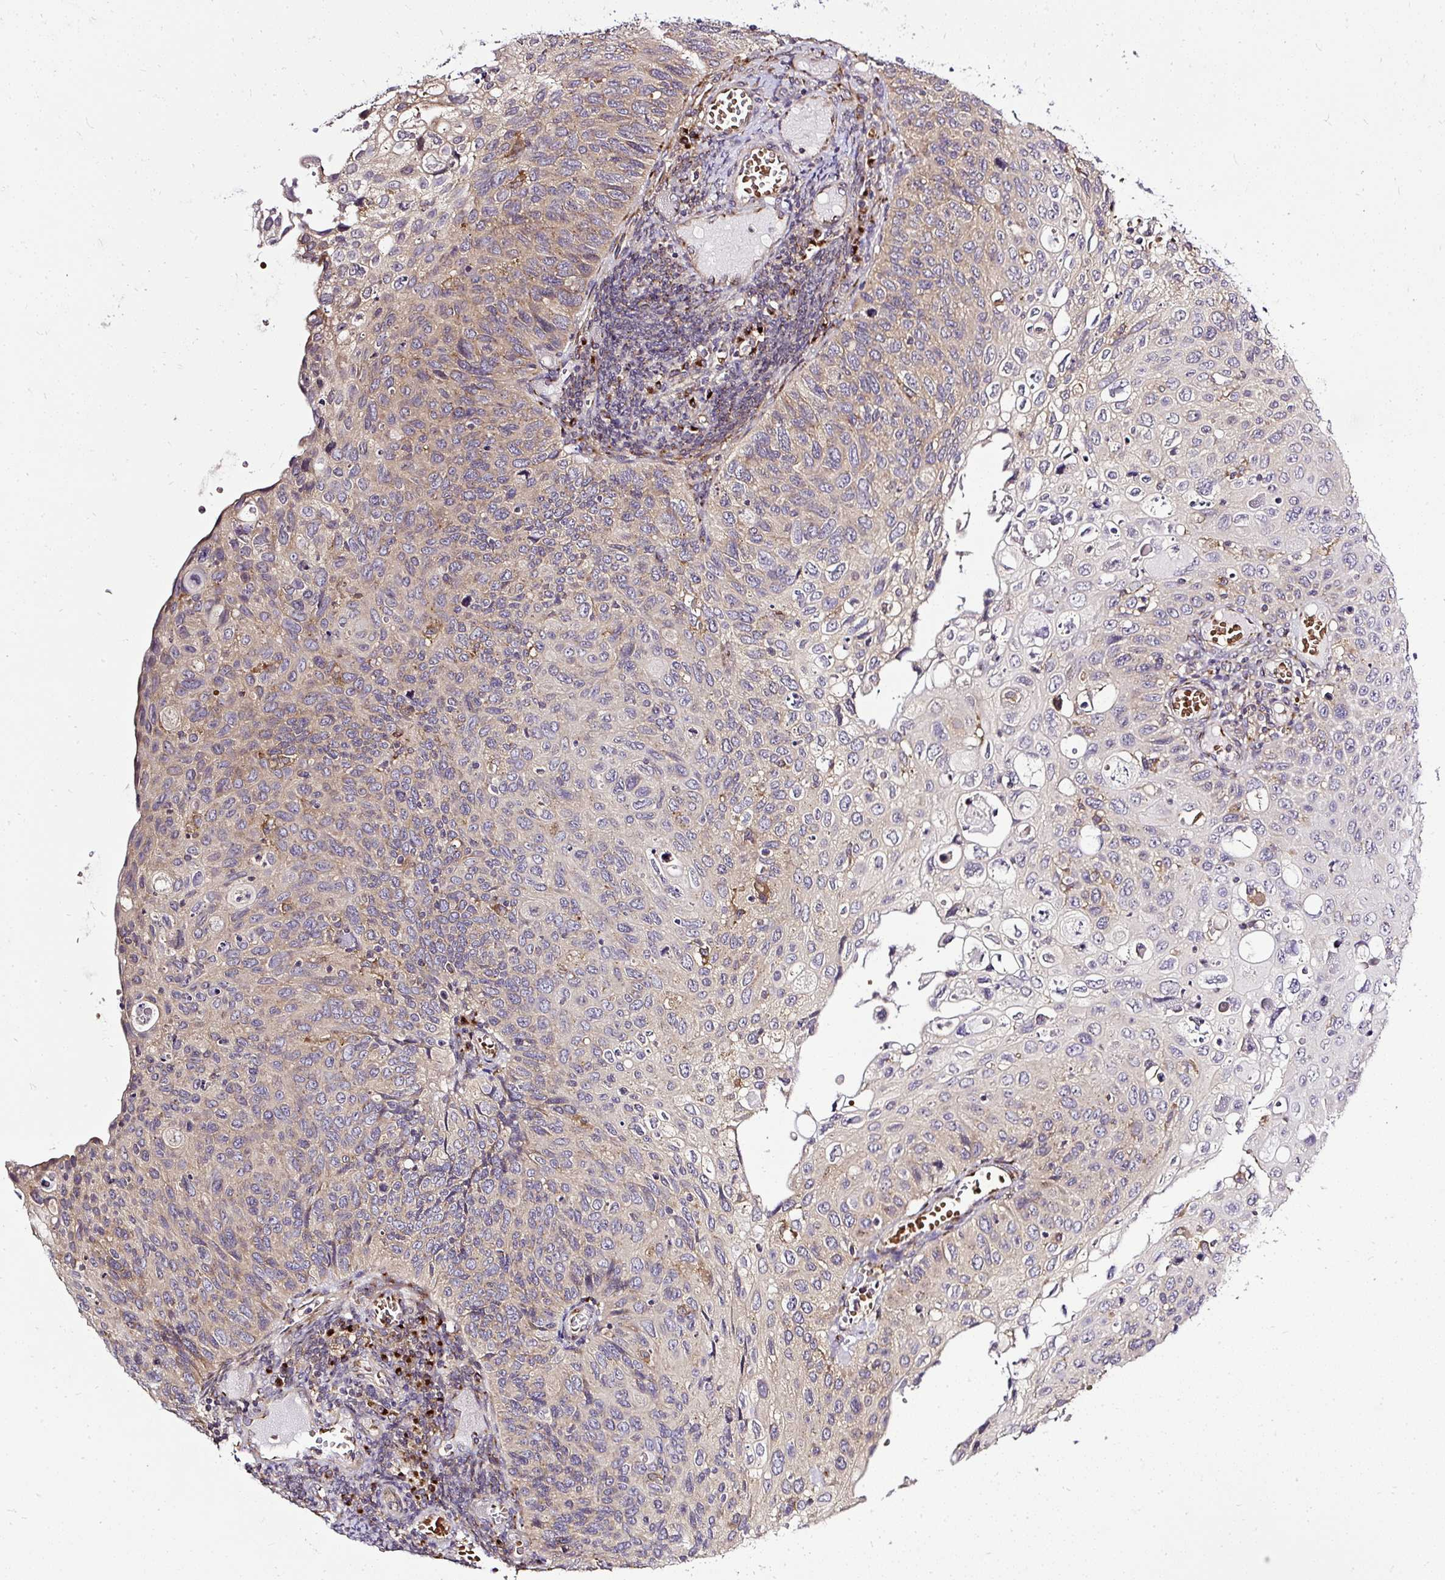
{"staining": {"intensity": "weak", "quantity": "<25%", "location": "cytoplasmic/membranous"}, "tissue": "cervical cancer", "cell_type": "Tumor cells", "image_type": "cancer", "snomed": [{"axis": "morphology", "description": "Squamous cell carcinoma, NOS"}, {"axis": "topography", "description": "Cervix"}], "caption": "Immunohistochemistry micrograph of neoplastic tissue: human cervical cancer (squamous cell carcinoma) stained with DAB (3,3'-diaminobenzidine) exhibits no significant protein staining in tumor cells. The staining is performed using DAB (3,3'-diaminobenzidine) brown chromogen with nuclei counter-stained in using hematoxylin.", "gene": "SMC4", "patient": {"sex": "female", "age": 70}}